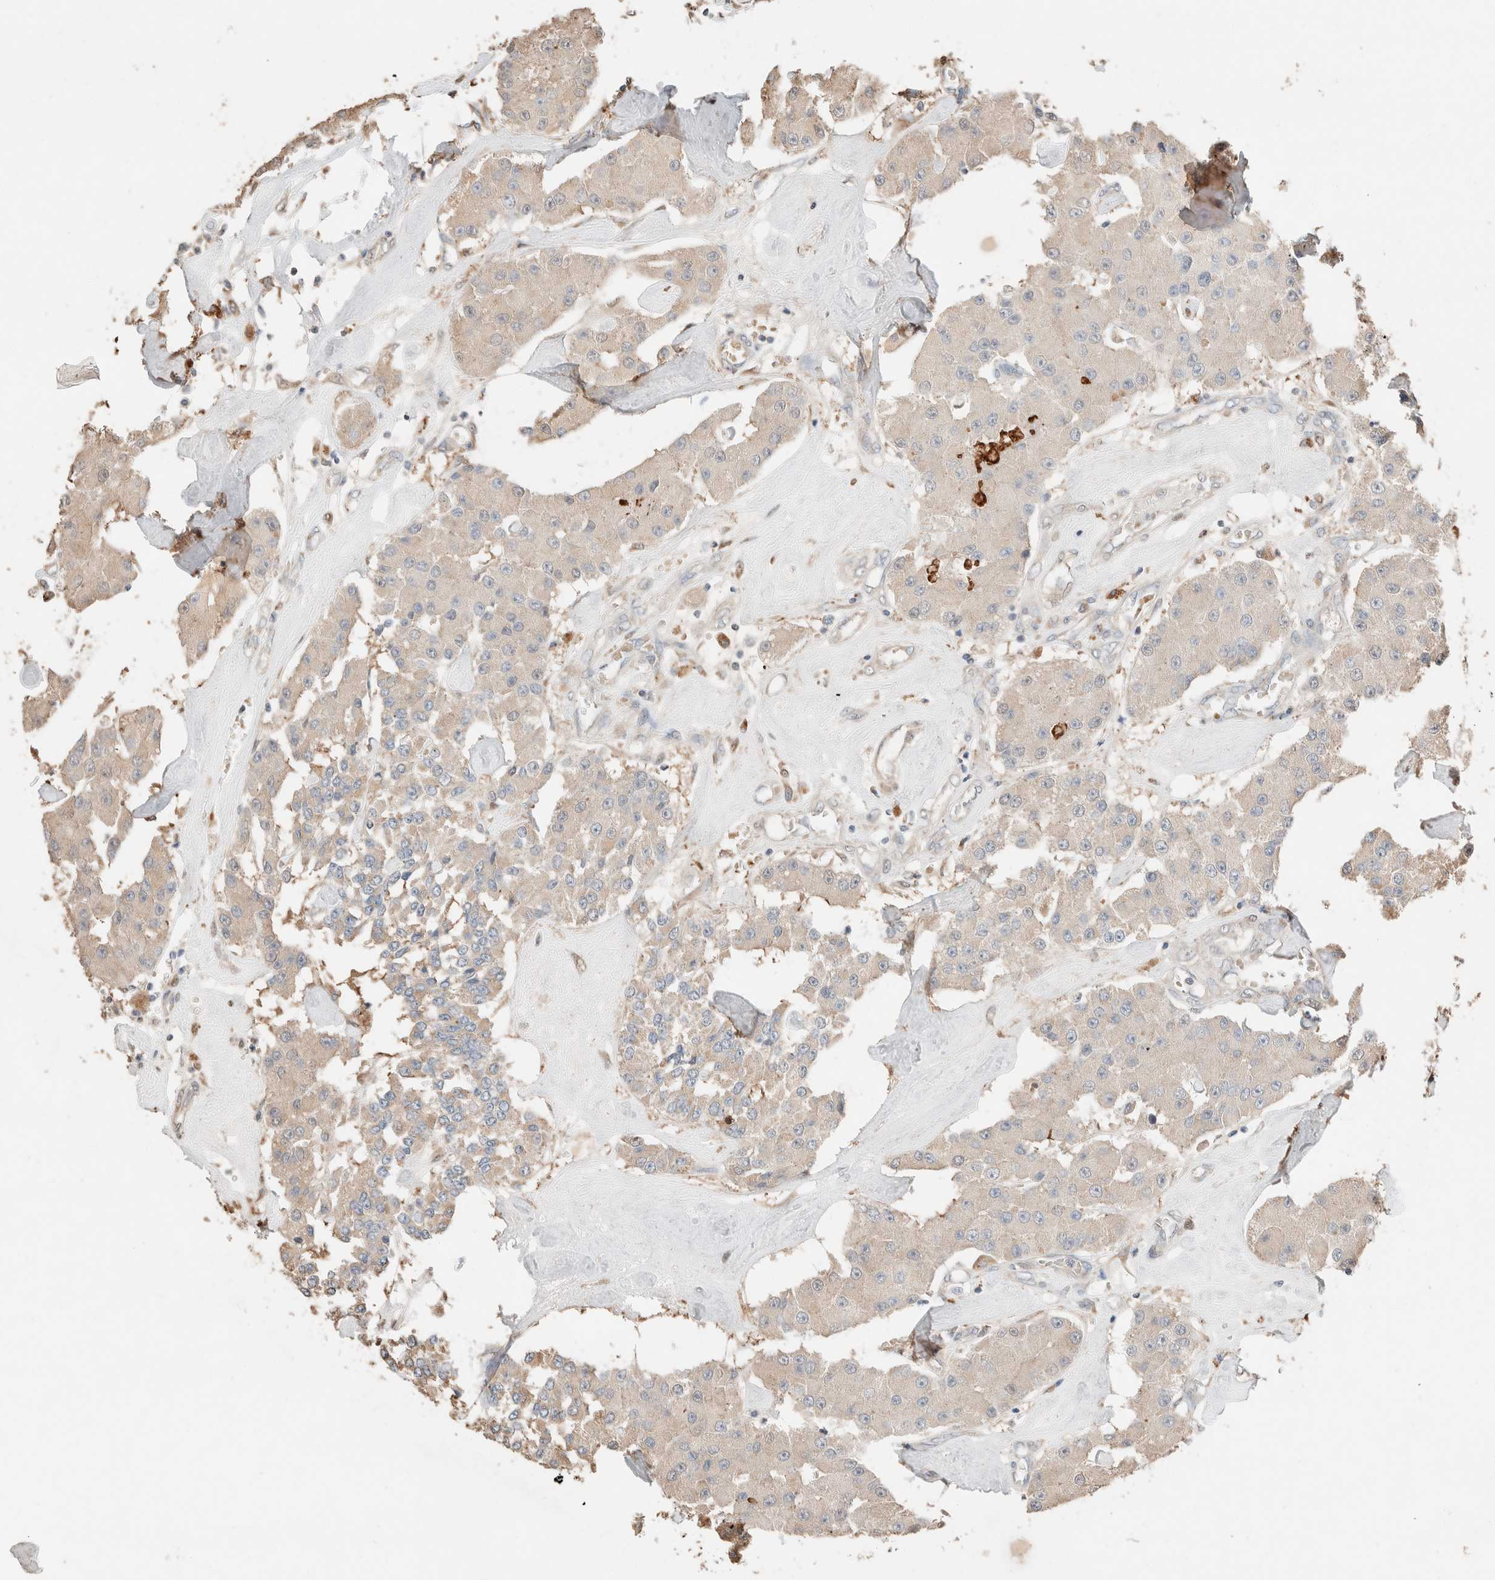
{"staining": {"intensity": "weak", "quantity": ">75%", "location": "cytoplasmic/membranous"}, "tissue": "carcinoid", "cell_type": "Tumor cells", "image_type": "cancer", "snomed": [{"axis": "morphology", "description": "Carcinoid, malignant, NOS"}, {"axis": "topography", "description": "Pancreas"}], "caption": "High-power microscopy captured an IHC histopathology image of malignant carcinoid, revealing weak cytoplasmic/membranous staining in approximately >75% of tumor cells.", "gene": "TUBD1", "patient": {"sex": "male", "age": 41}}